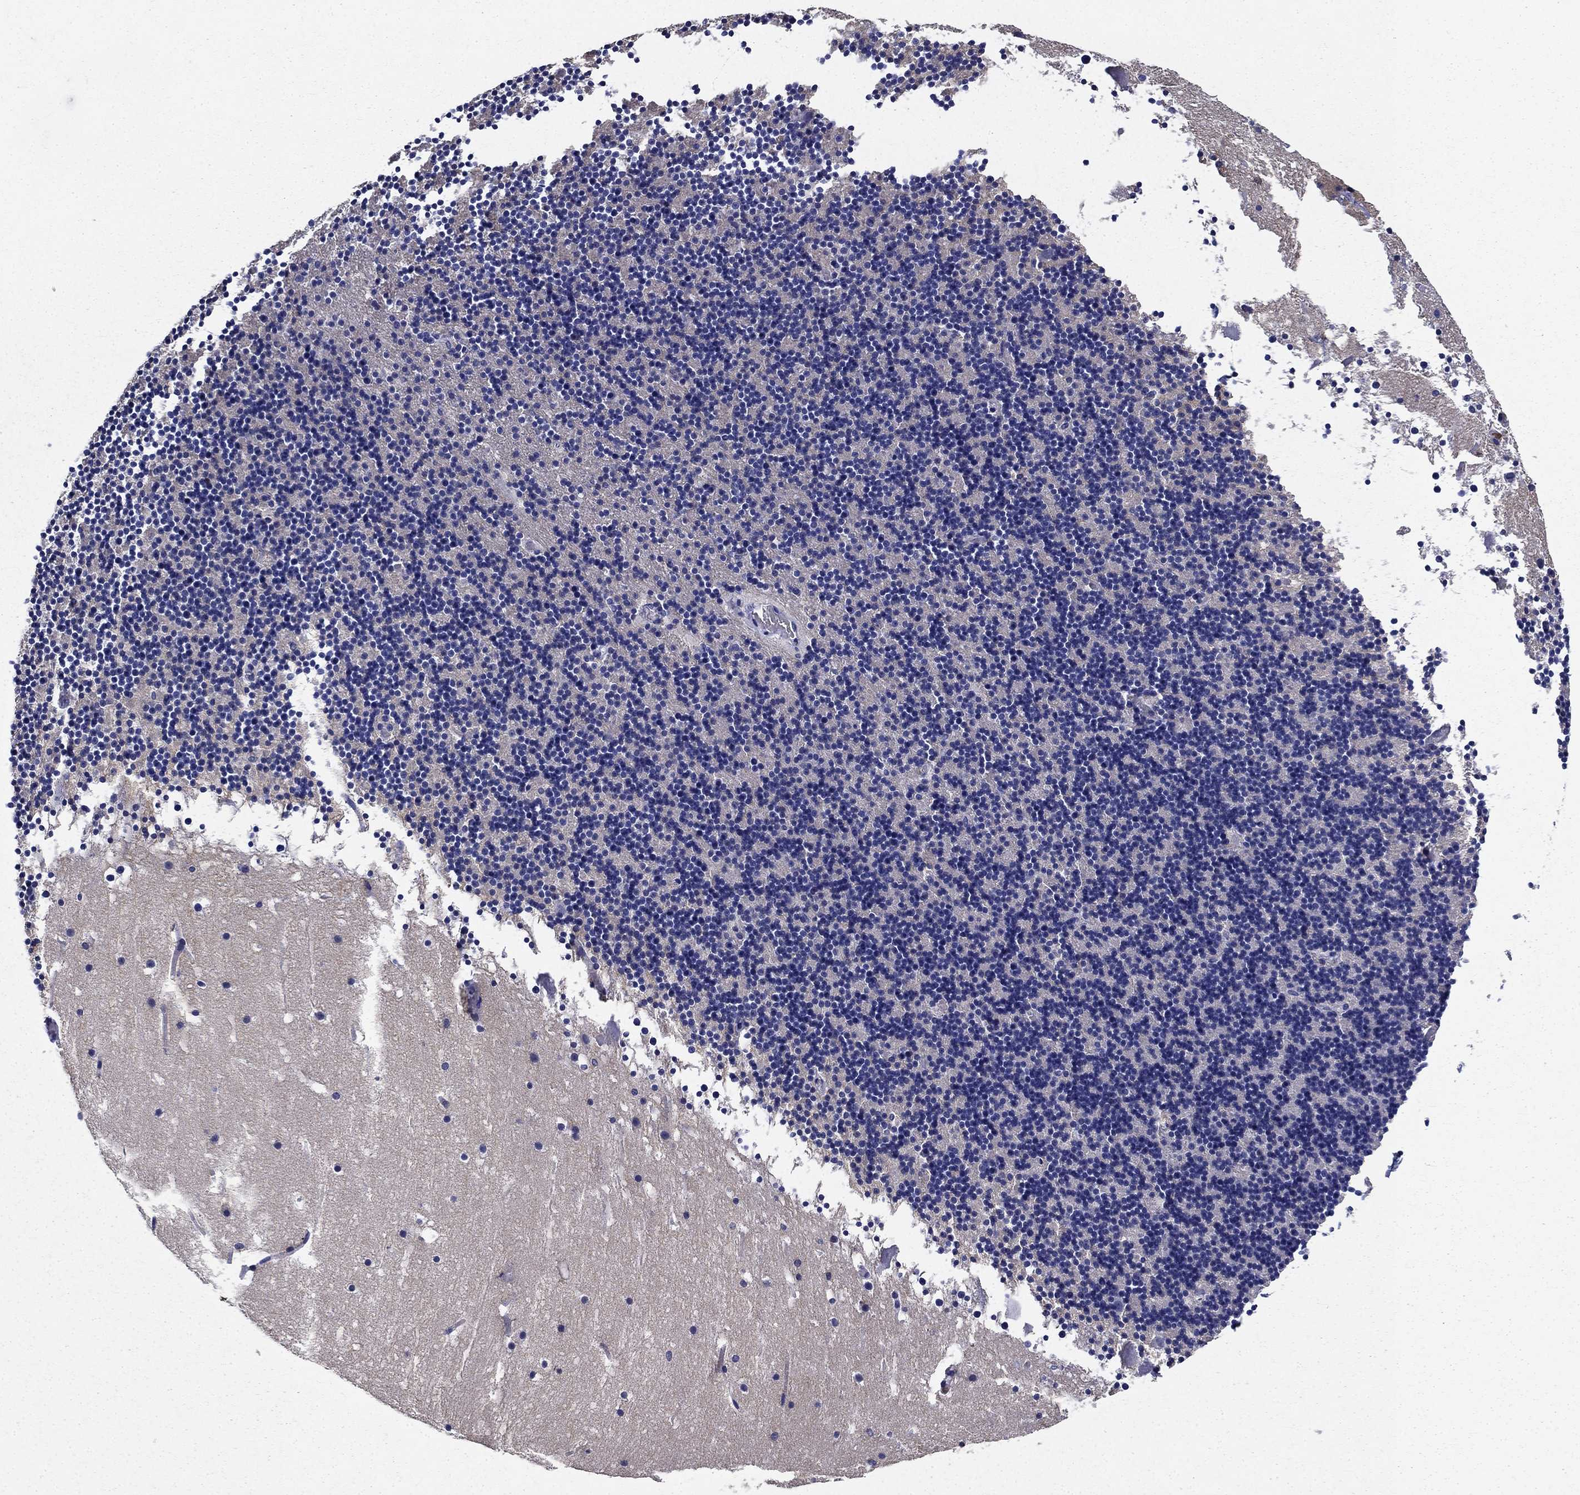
{"staining": {"intensity": "negative", "quantity": "none", "location": "none"}, "tissue": "cerebellum", "cell_type": "Cells in granular layer", "image_type": "normal", "snomed": [{"axis": "morphology", "description": "Normal tissue, NOS"}, {"axis": "topography", "description": "Cerebellum"}], "caption": "DAB immunohistochemical staining of benign human cerebellum displays no significant positivity in cells in granular layer.", "gene": "IGSF8", "patient": {"sex": "male", "age": 37}}